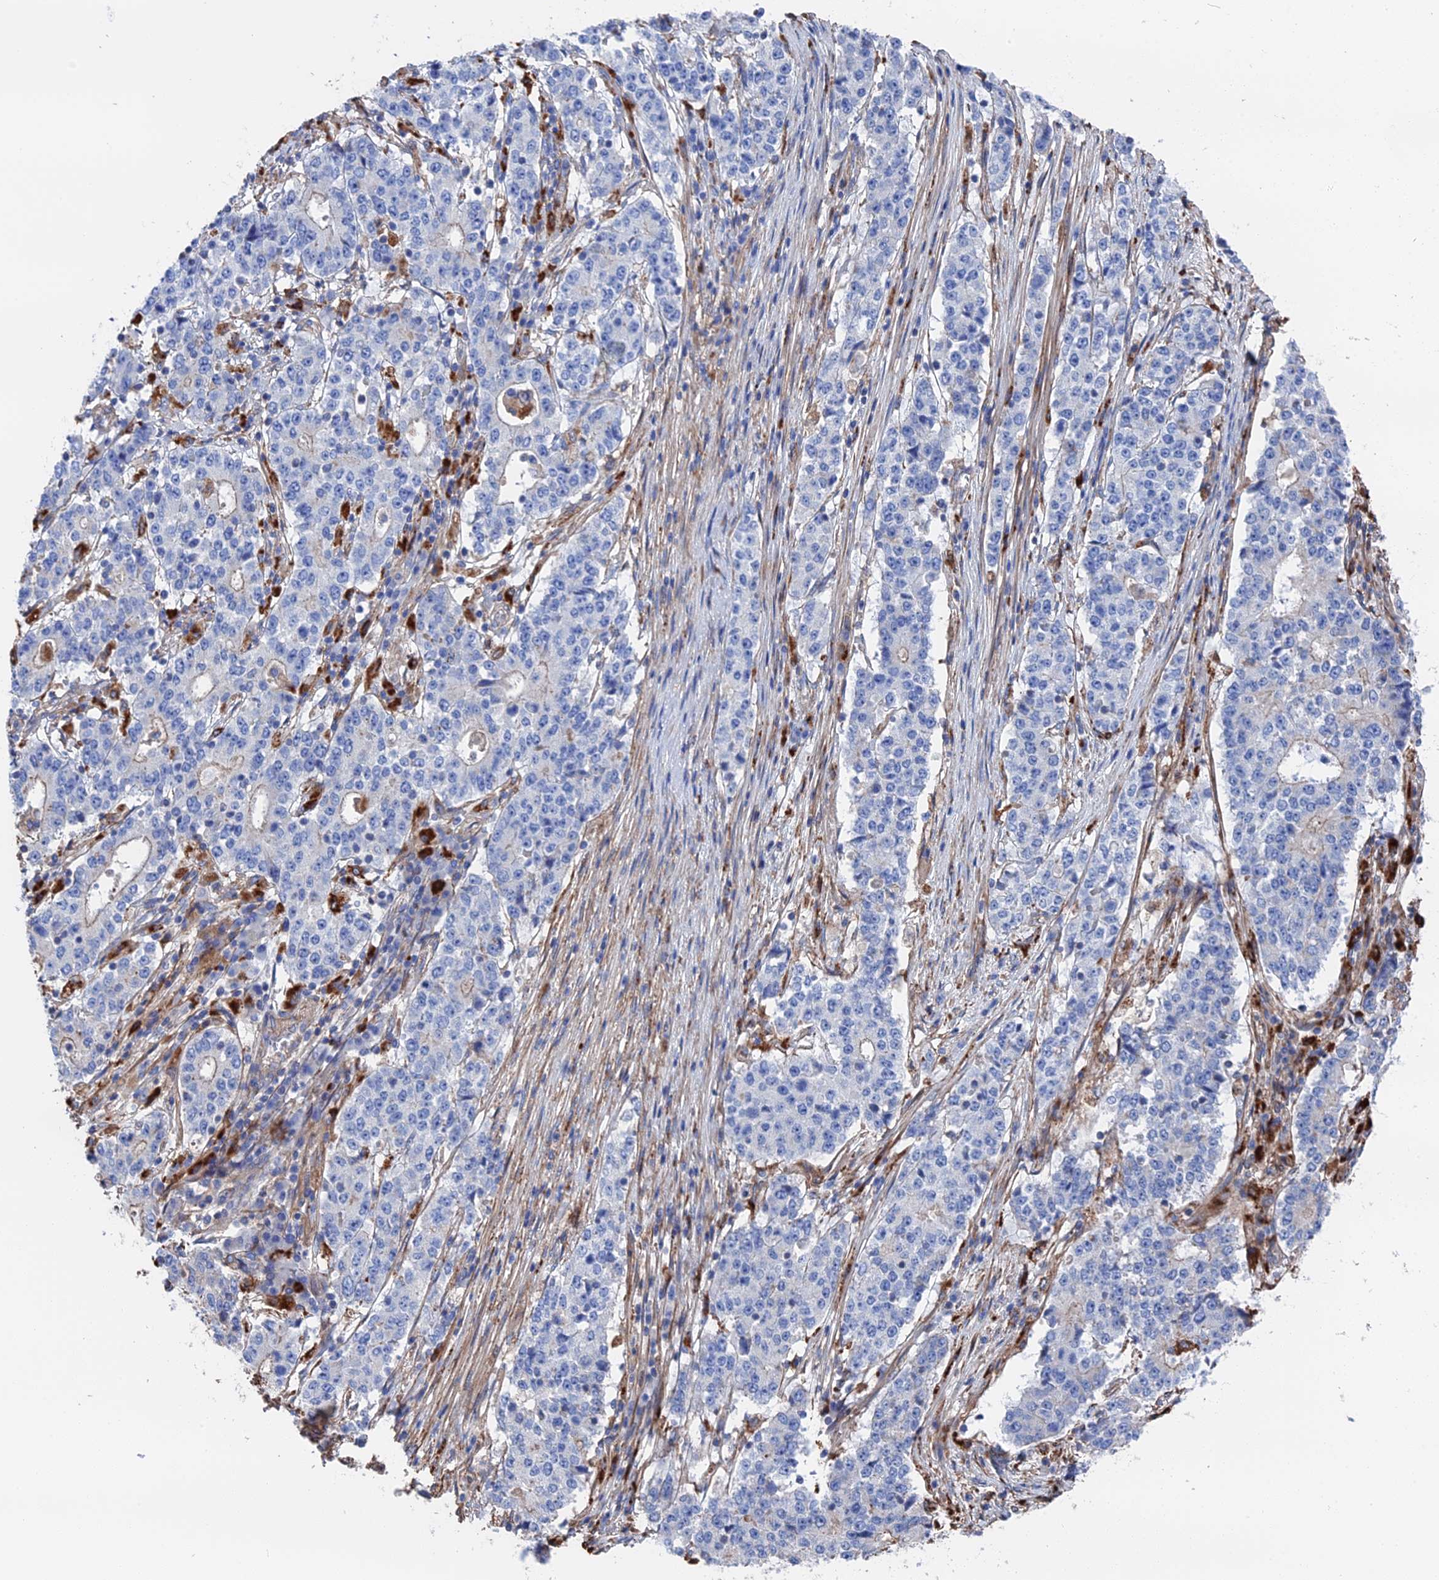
{"staining": {"intensity": "negative", "quantity": "none", "location": "none"}, "tissue": "stomach cancer", "cell_type": "Tumor cells", "image_type": "cancer", "snomed": [{"axis": "morphology", "description": "Adenocarcinoma, NOS"}, {"axis": "topography", "description": "Stomach"}], "caption": "IHC photomicrograph of human stomach cancer stained for a protein (brown), which demonstrates no staining in tumor cells.", "gene": "STRA6", "patient": {"sex": "male", "age": 59}}